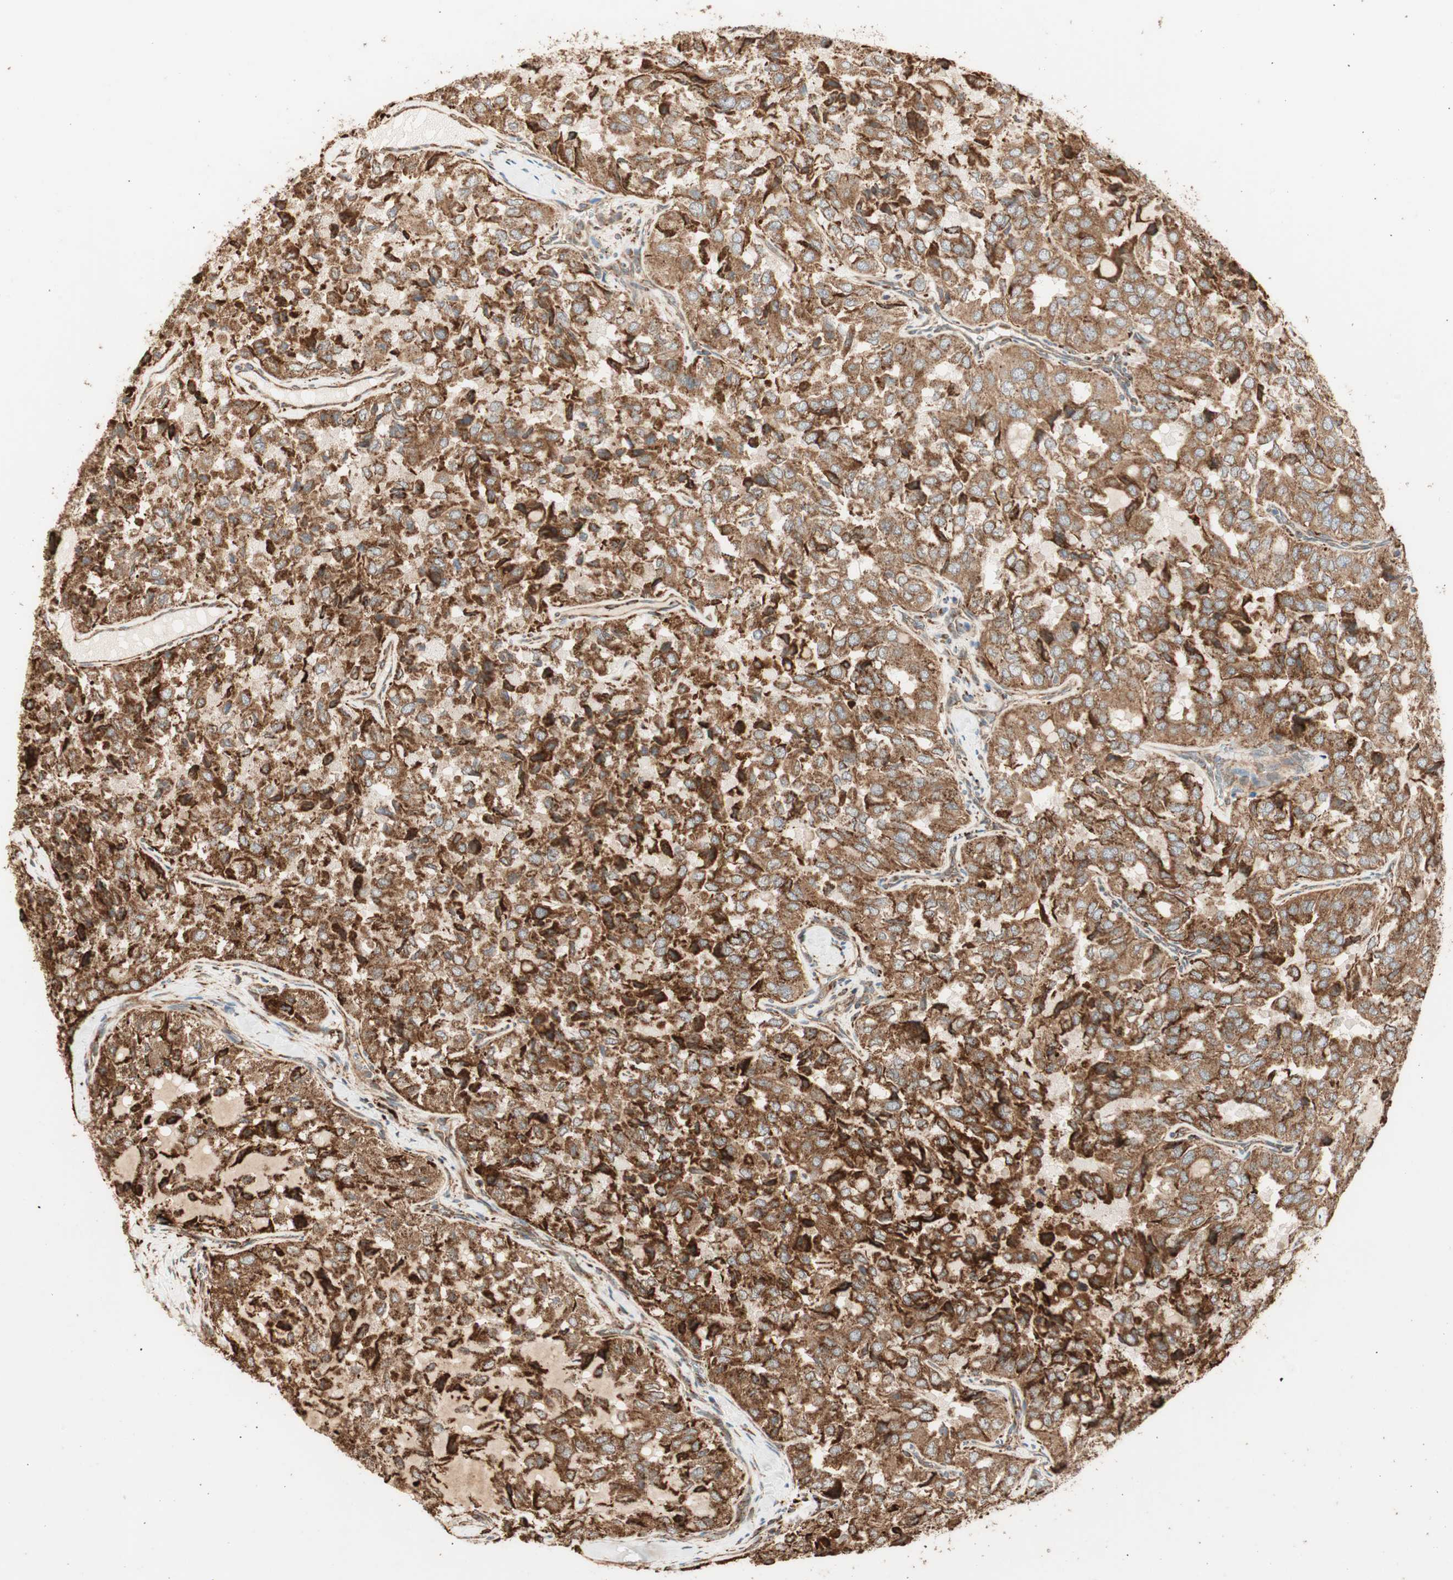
{"staining": {"intensity": "strong", "quantity": ">75%", "location": "cytoplasmic/membranous"}, "tissue": "thyroid cancer", "cell_type": "Tumor cells", "image_type": "cancer", "snomed": [{"axis": "morphology", "description": "Follicular adenoma carcinoma, NOS"}, {"axis": "topography", "description": "Thyroid gland"}], "caption": "Human thyroid cancer (follicular adenoma carcinoma) stained for a protein (brown) displays strong cytoplasmic/membranous positive staining in approximately >75% of tumor cells.", "gene": "P4HA1", "patient": {"sex": "male", "age": 75}}